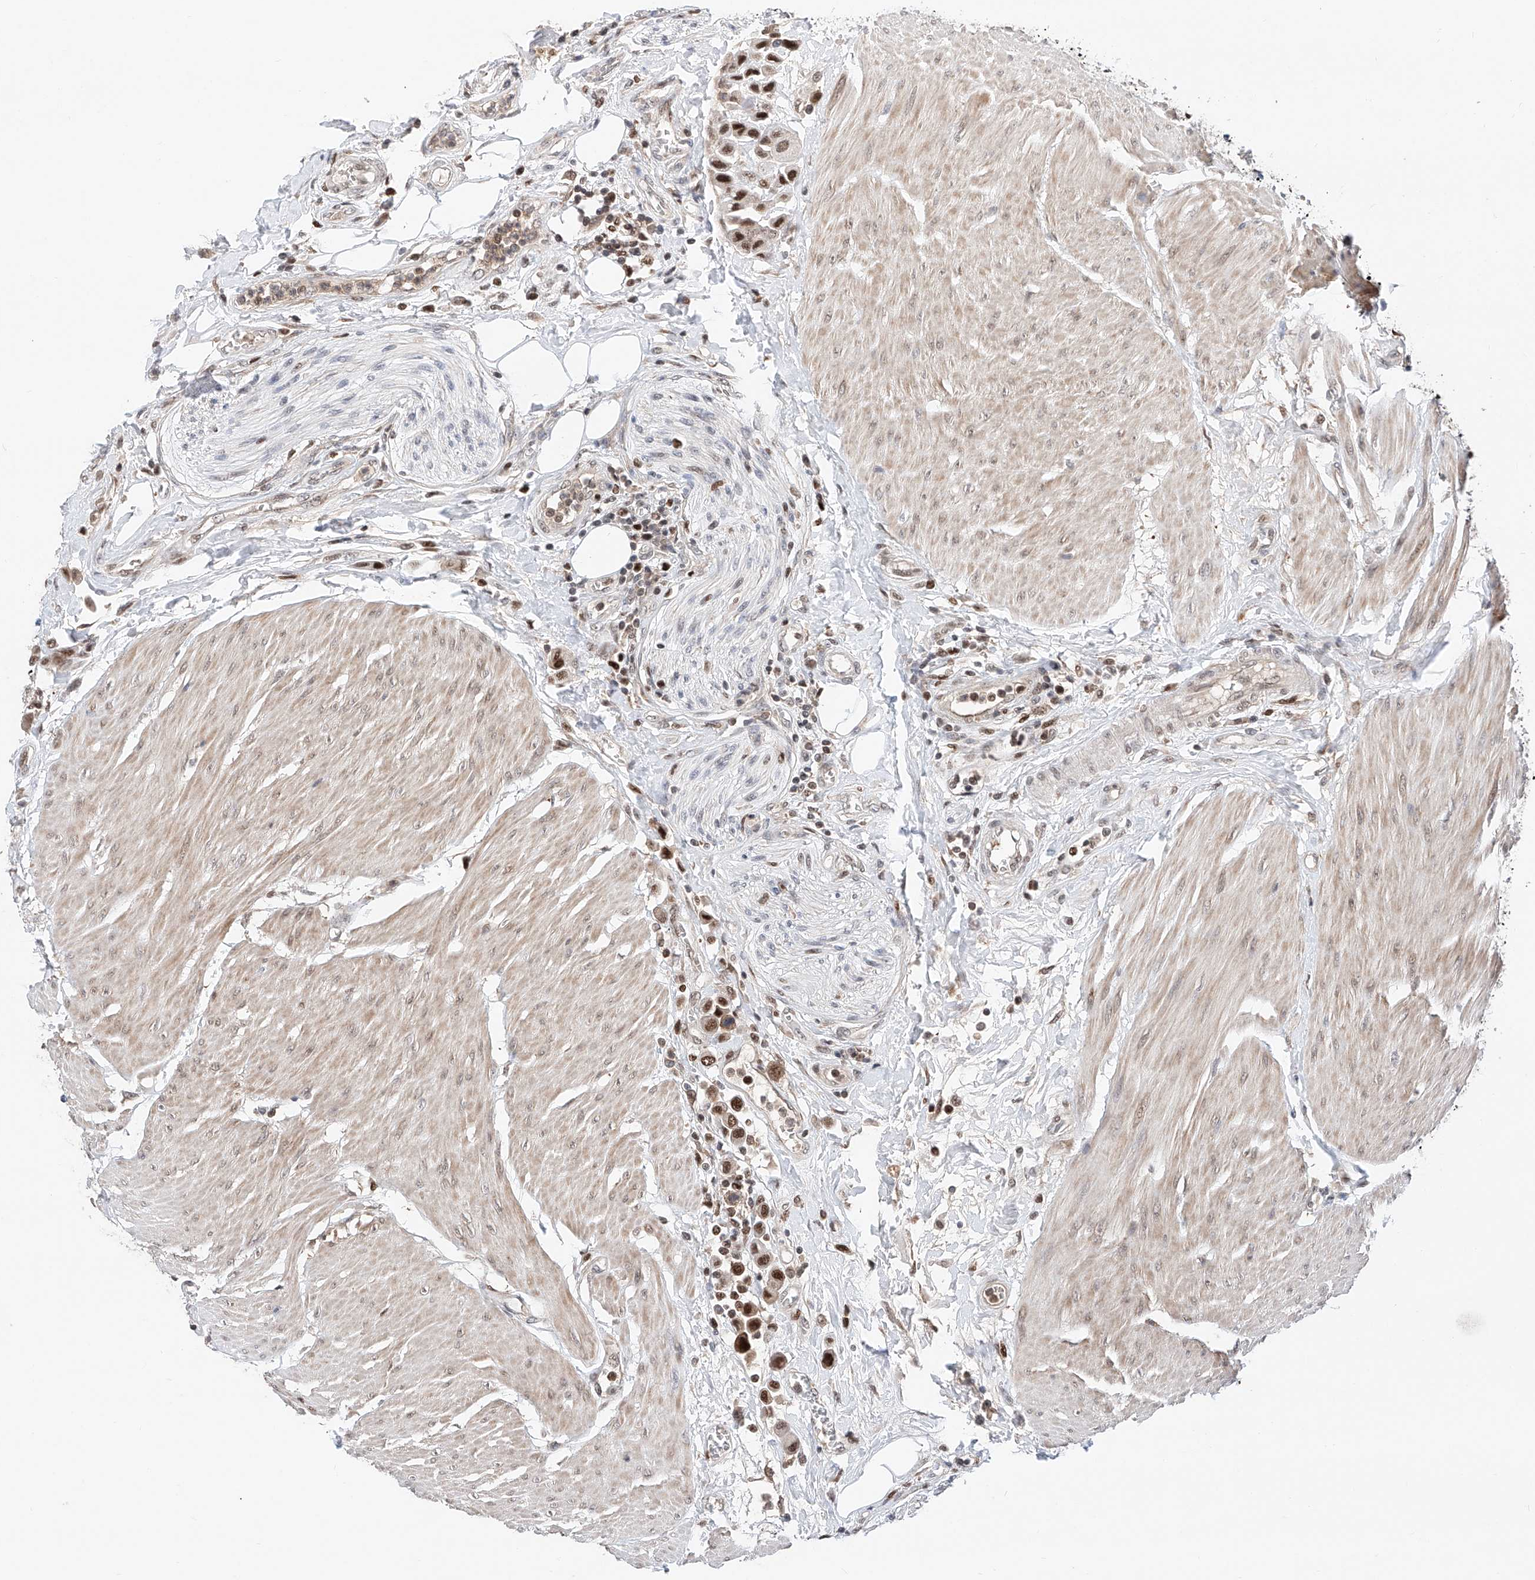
{"staining": {"intensity": "moderate", "quantity": ">75%", "location": "nuclear"}, "tissue": "urothelial cancer", "cell_type": "Tumor cells", "image_type": "cancer", "snomed": [{"axis": "morphology", "description": "Urothelial carcinoma, High grade"}, {"axis": "topography", "description": "Urinary bladder"}], "caption": "Protein expression analysis of urothelial cancer reveals moderate nuclear staining in approximately >75% of tumor cells.", "gene": "SNRNP200", "patient": {"sex": "male", "age": 50}}